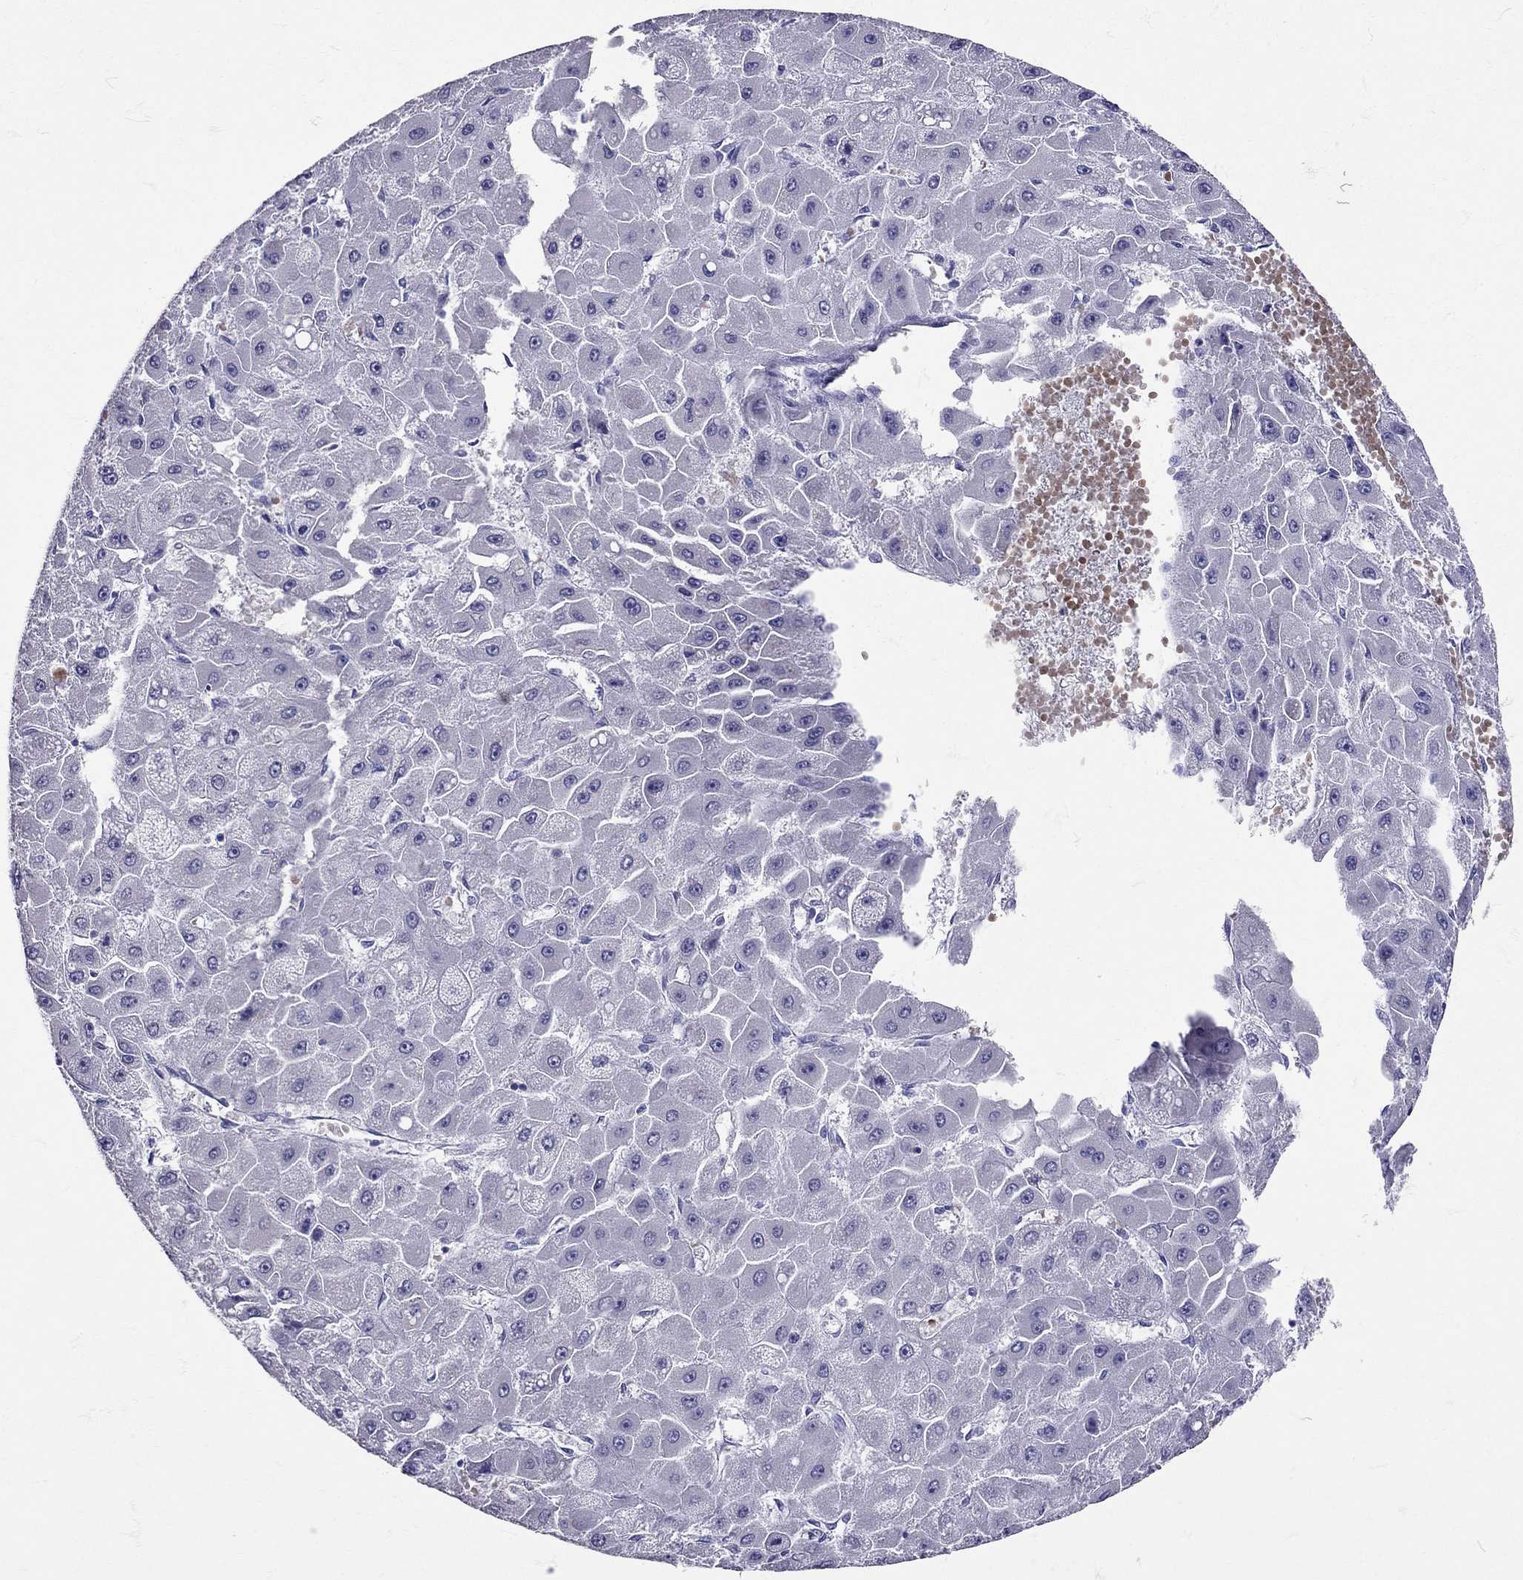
{"staining": {"intensity": "negative", "quantity": "none", "location": "none"}, "tissue": "liver cancer", "cell_type": "Tumor cells", "image_type": "cancer", "snomed": [{"axis": "morphology", "description": "Carcinoma, Hepatocellular, NOS"}, {"axis": "topography", "description": "Liver"}], "caption": "IHC histopathology image of neoplastic tissue: human hepatocellular carcinoma (liver) stained with DAB shows no significant protein expression in tumor cells.", "gene": "TBR1", "patient": {"sex": "female", "age": 25}}